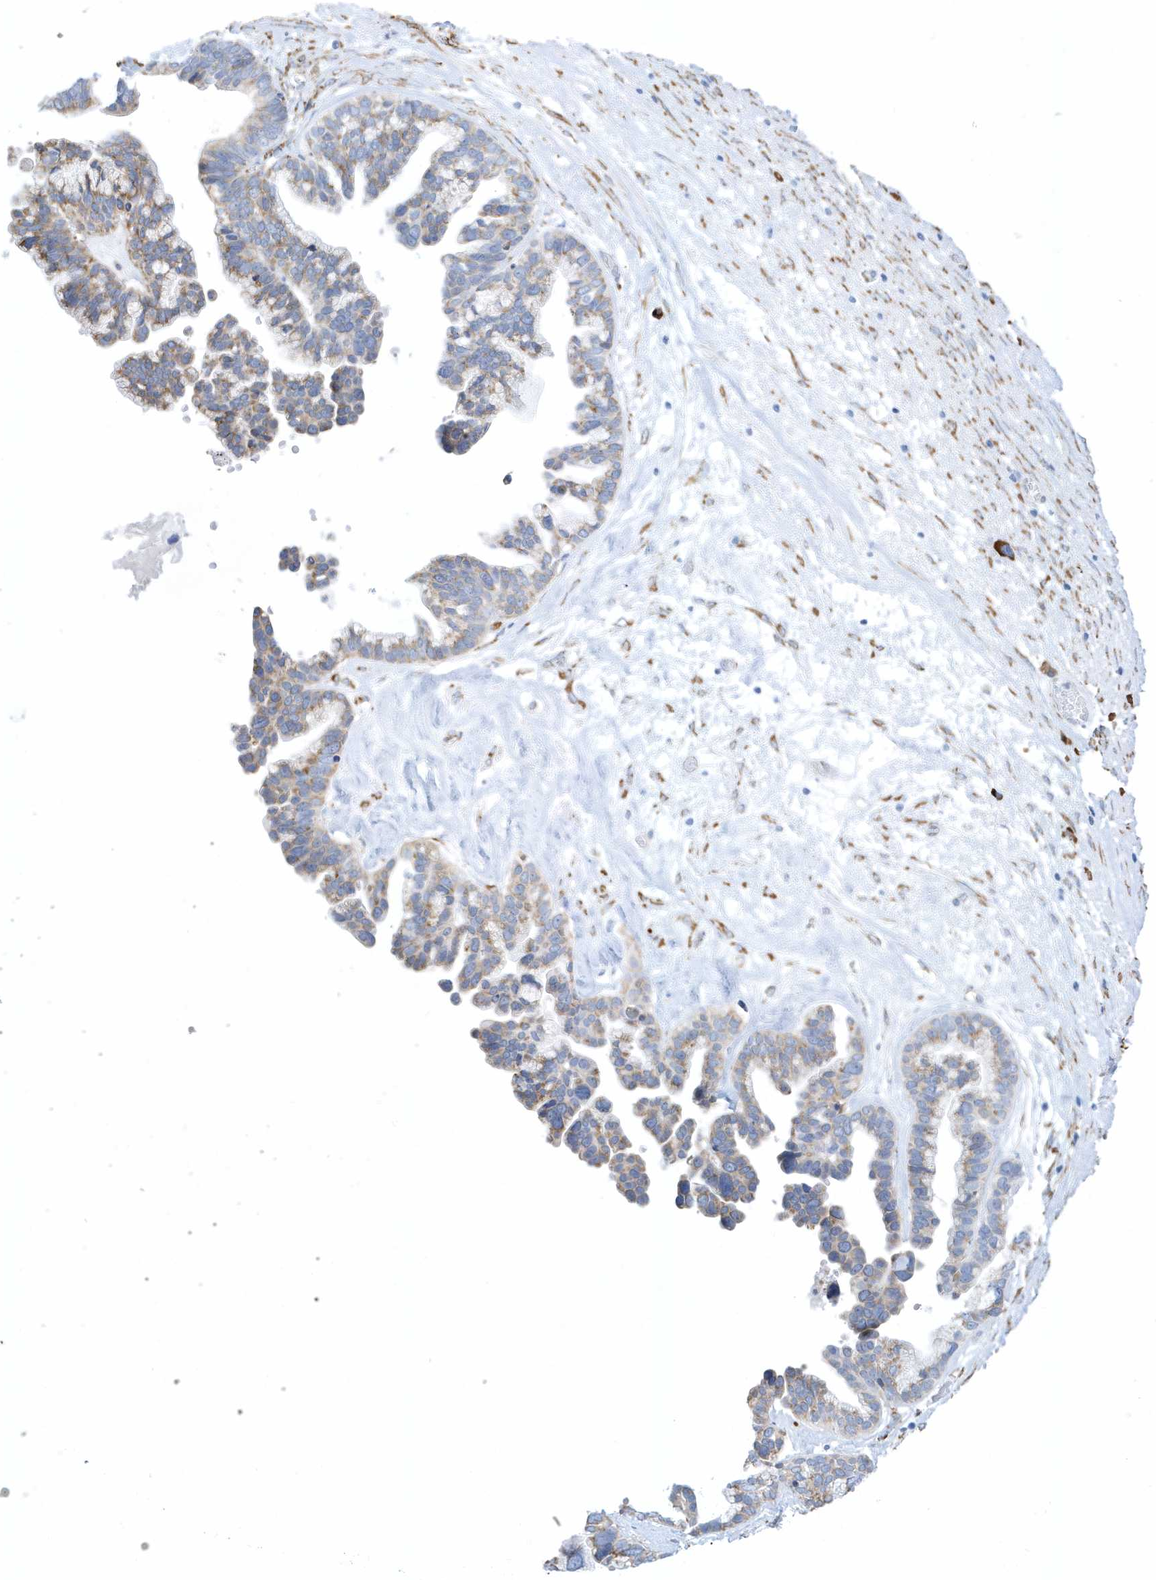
{"staining": {"intensity": "moderate", "quantity": "25%-75%", "location": "cytoplasmic/membranous"}, "tissue": "ovarian cancer", "cell_type": "Tumor cells", "image_type": "cancer", "snomed": [{"axis": "morphology", "description": "Cystadenocarcinoma, serous, NOS"}, {"axis": "topography", "description": "Ovary"}], "caption": "A high-resolution micrograph shows immunohistochemistry staining of ovarian serous cystadenocarcinoma, which displays moderate cytoplasmic/membranous staining in about 25%-75% of tumor cells.", "gene": "DCAF1", "patient": {"sex": "female", "age": 56}}